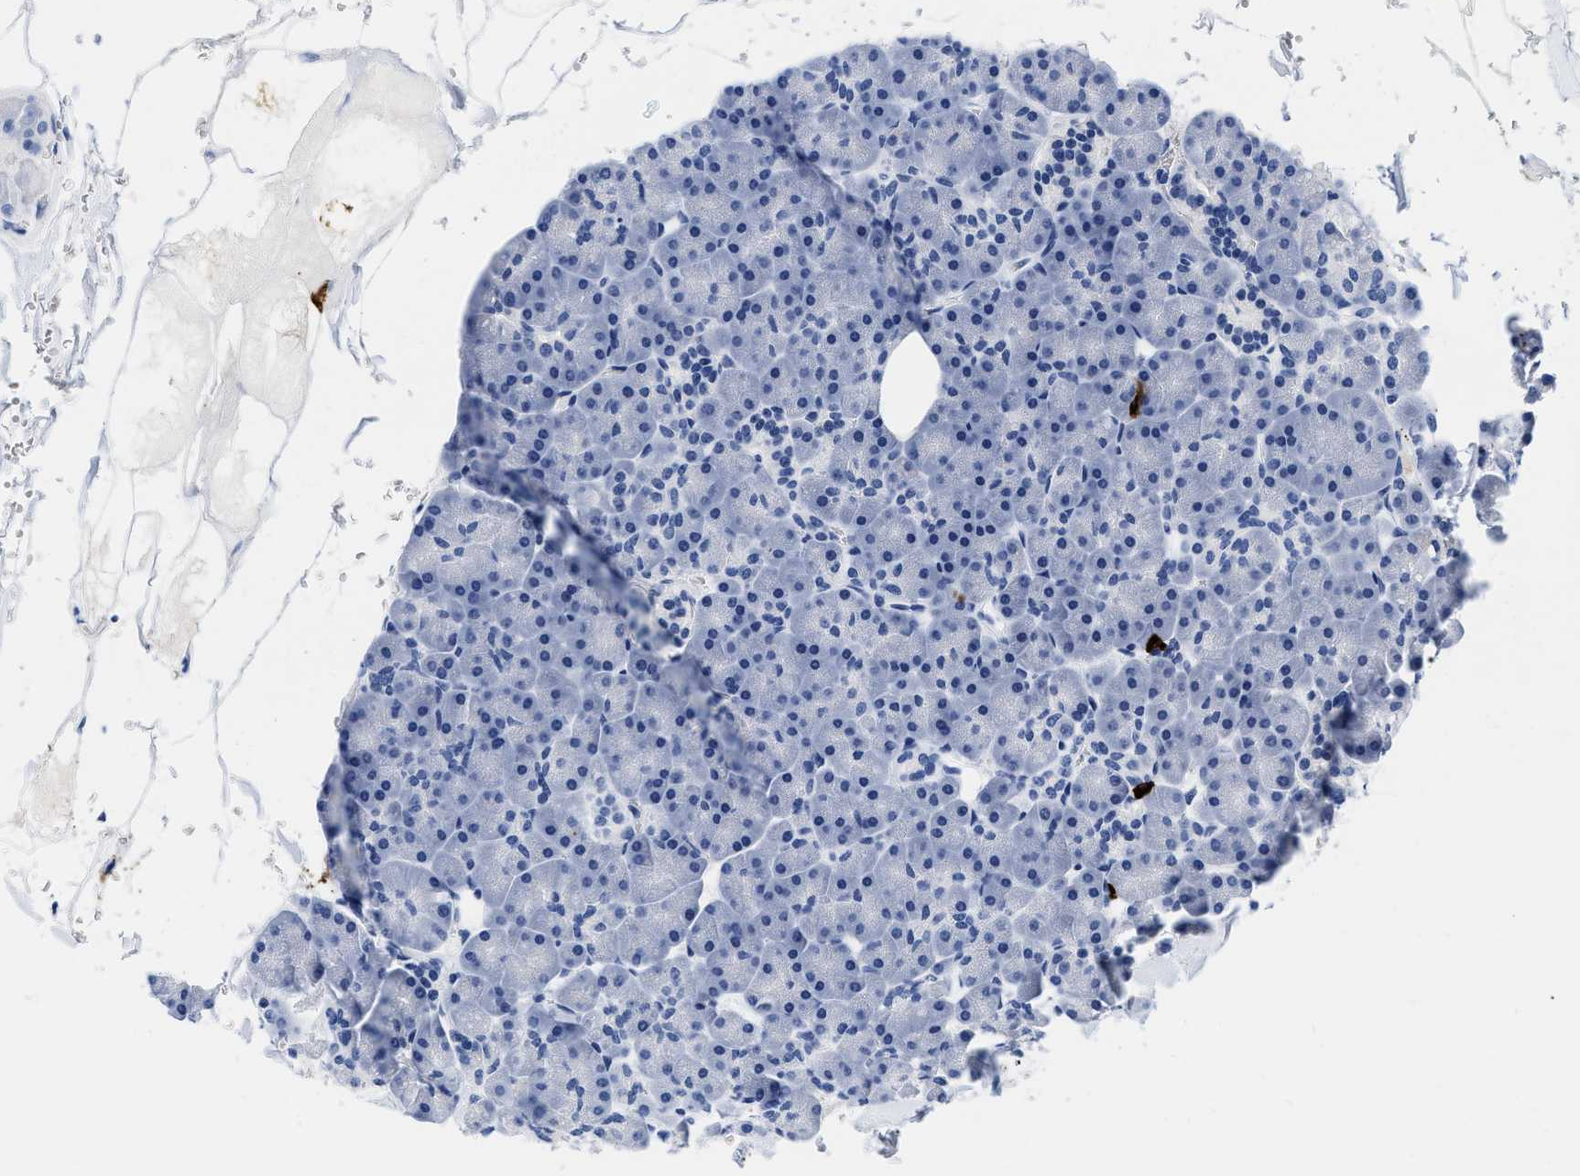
{"staining": {"intensity": "negative", "quantity": "none", "location": "none"}, "tissue": "pancreas", "cell_type": "Exocrine glandular cells", "image_type": "normal", "snomed": [{"axis": "morphology", "description": "Normal tissue, NOS"}, {"axis": "topography", "description": "Pancreas"}], "caption": "Exocrine glandular cells show no significant staining in benign pancreas.", "gene": "CER1", "patient": {"sex": "male", "age": 35}}